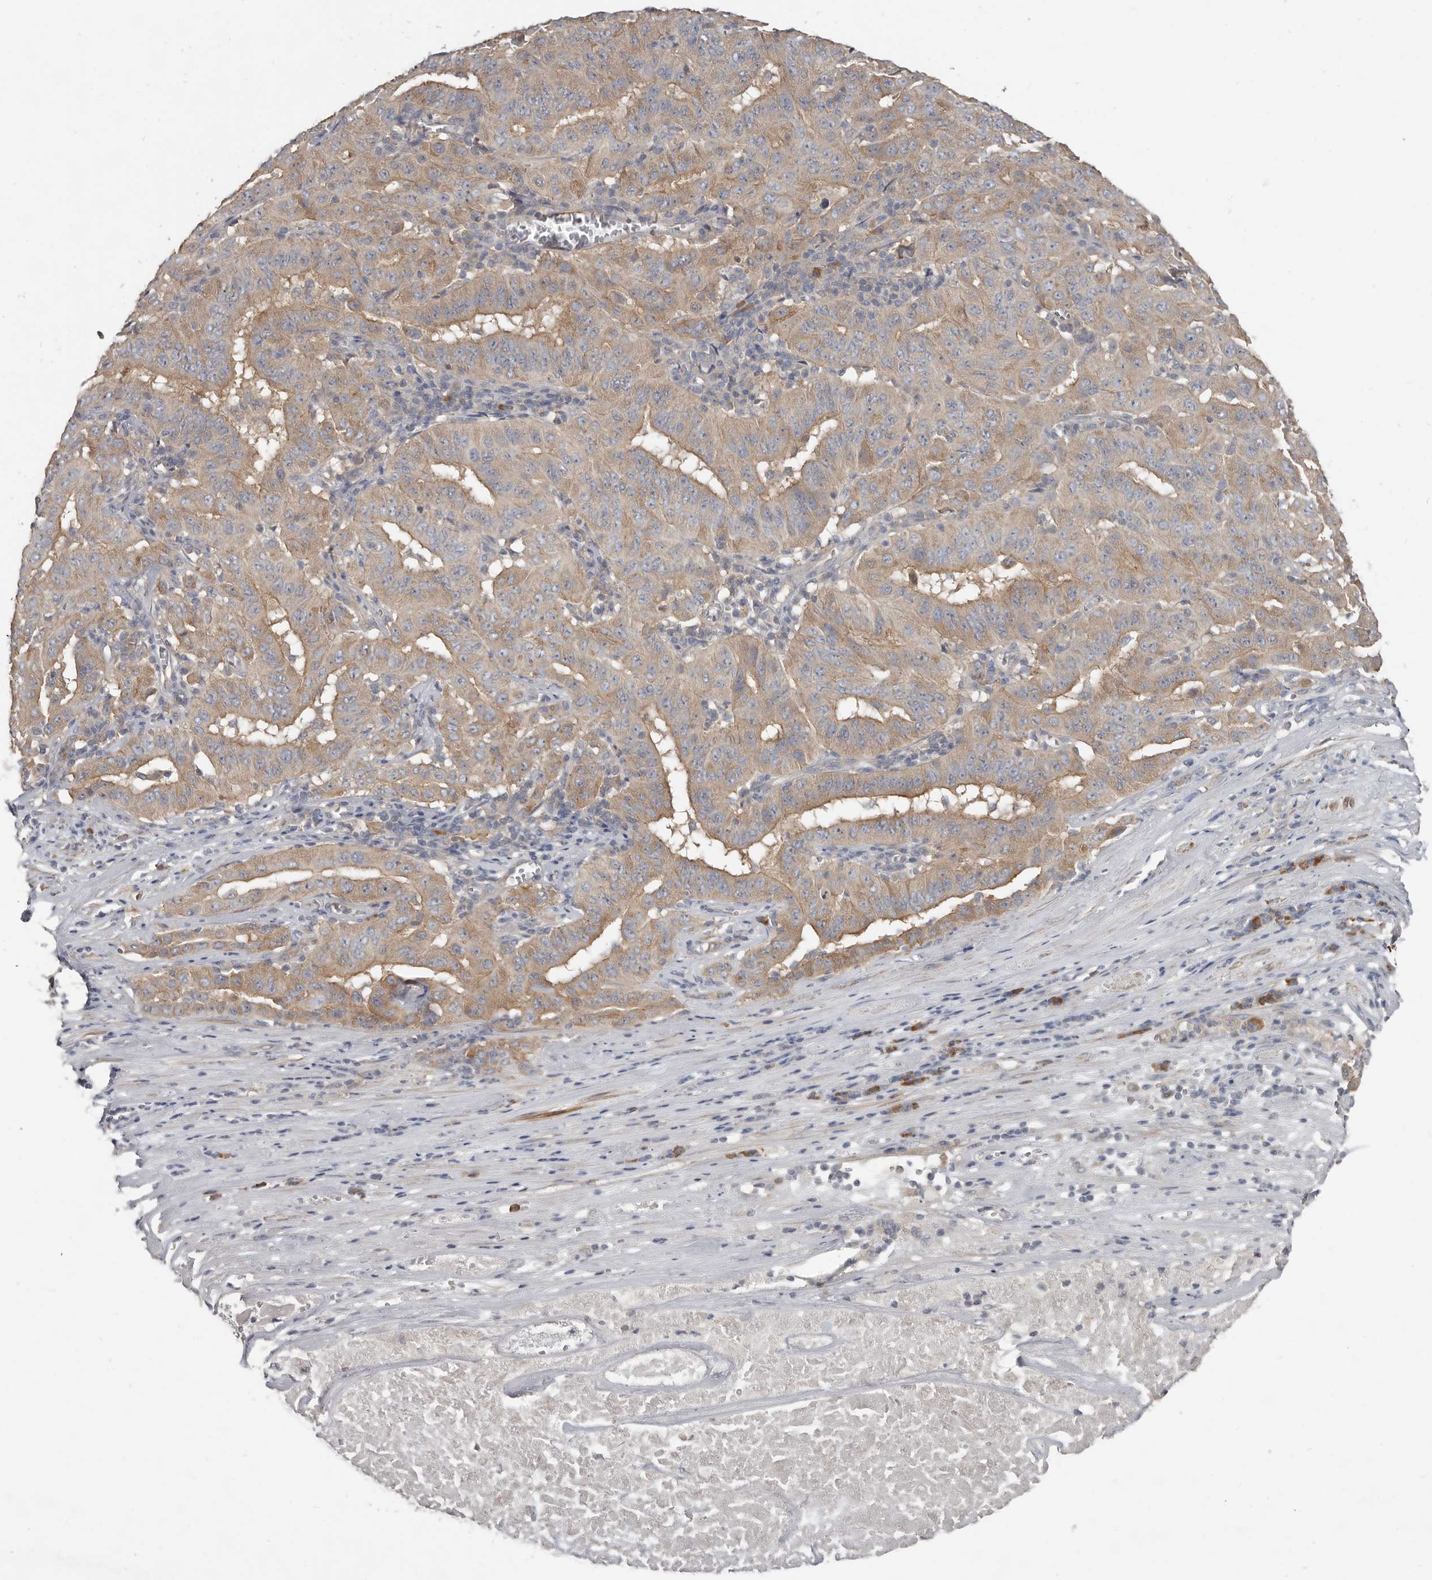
{"staining": {"intensity": "moderate", "quantity": ">75%", "location": "cytoplasmic/membranous"}, "tissue": "pancreatic cancer", "cell_type": "Tumor cells", "image_type": "cancer", "snomed": [{"axis": "morphology", "description": "Adenocarcinoma, NOS"}, {"axis": "topography", "description": "Pancreas"}], "caption": "Immunohistochemistry (IHC) (DAB (3,3'-diaminobenzidine)) staining of pancreatic adenocarcinoma reveals moderate cytoplasmic/membranous protein staining in about >75% of tumor cells.", "gene": "AKNAD1", "patient": {"sex": "male", "age": 63}}